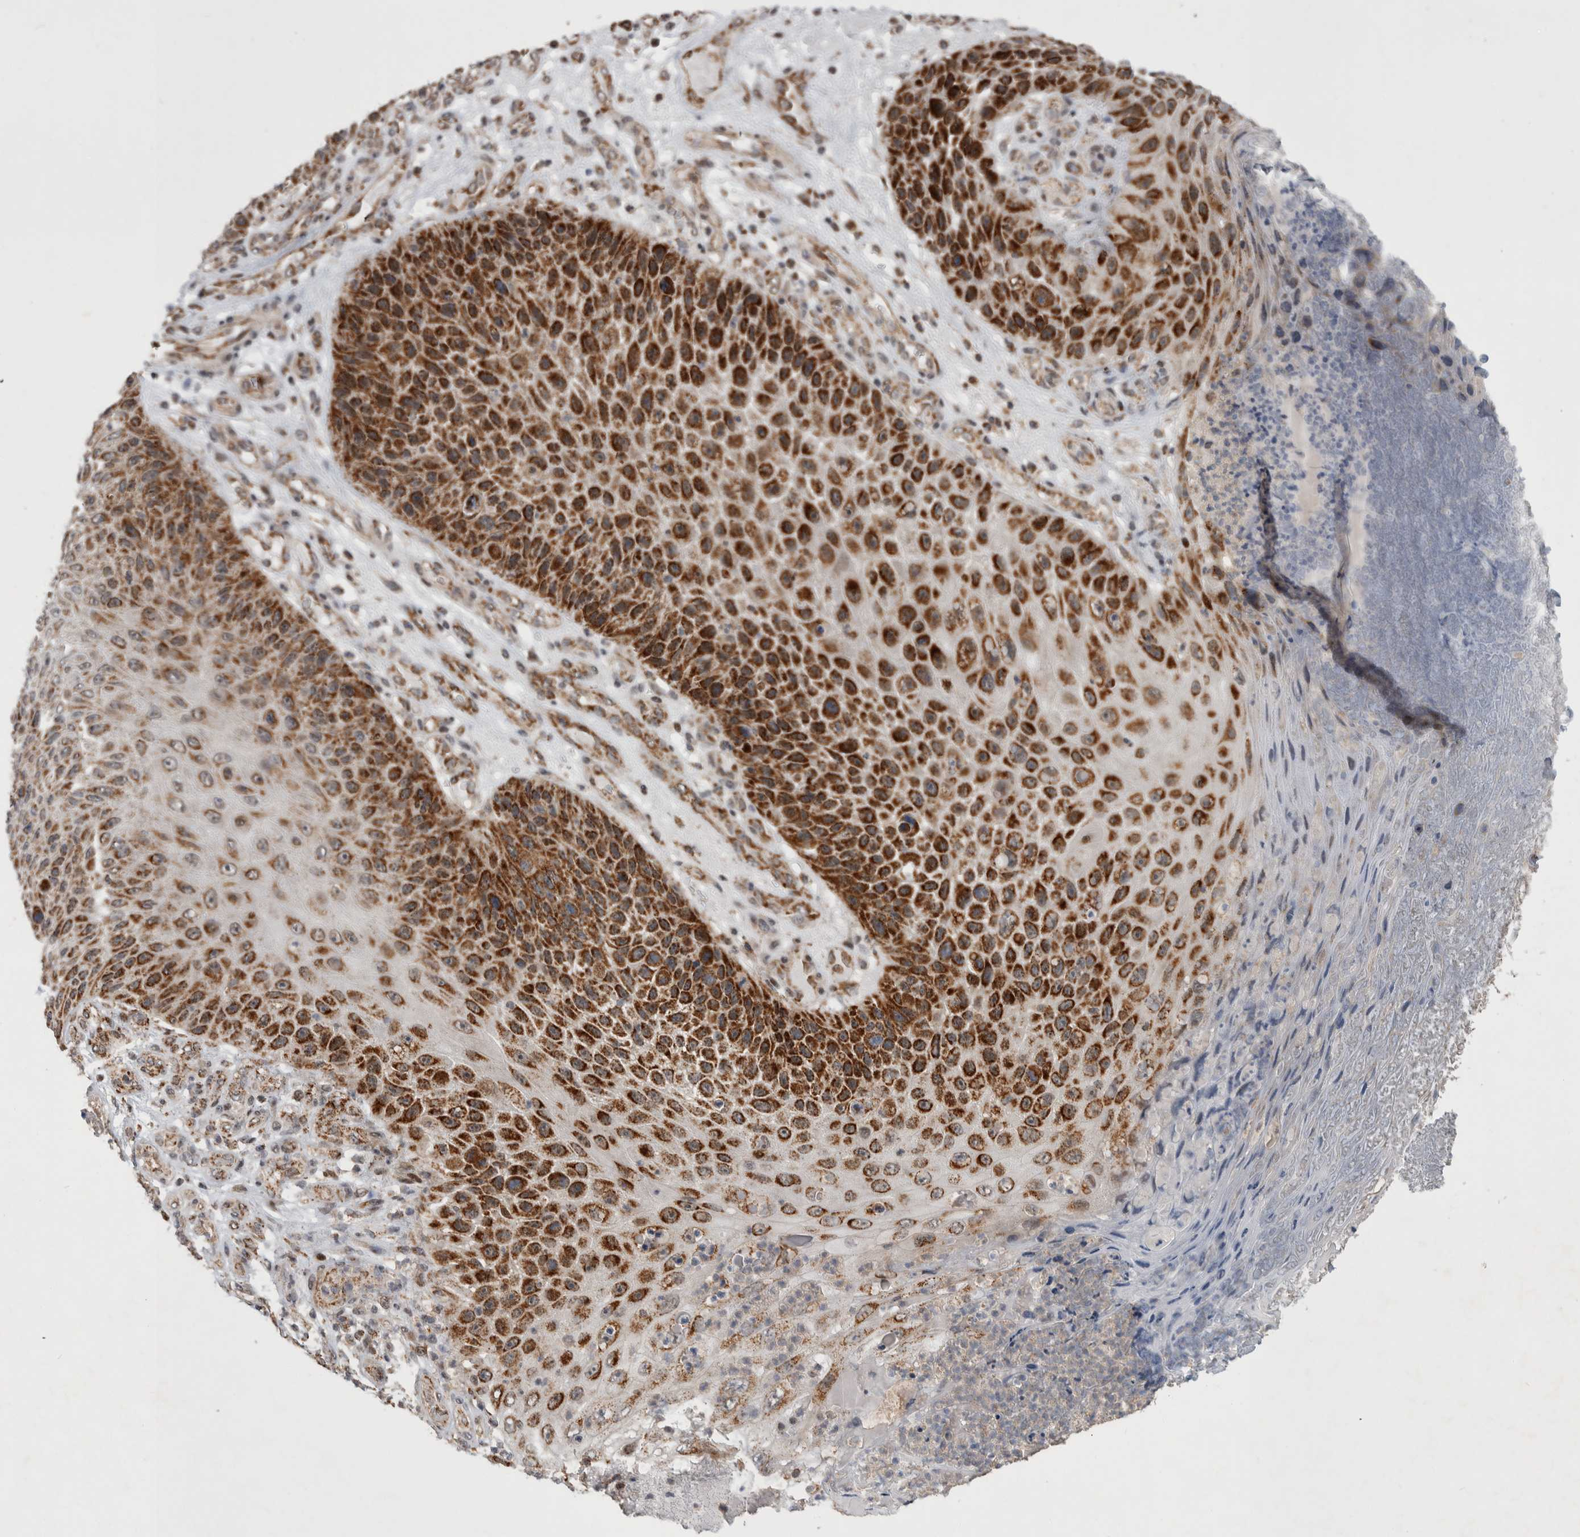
{"staining": {"intensity": "strong", "quantity": ">75%", "location": "cytoplasmic/membranous"}, "tissue": "skin cancer", "cell_type": "Tumor cells", "image_type": "cancer", "snomed": [{"axis": "morphology", "description": "Squamous cell carcinoma, NOS"}, {"axis": "topography", "description": "Skin"}], "caption": "Immunohistochemistry (IHC) micrograph of neoplastic tissue: skin cancer (squamous cell carcinoma) stained using immunohistochemistry (IHC) displays high levels of strong protein expression localized specifically in the cytoplasmic/membranous of tumor cells, appearing as a cytoplasmic/membranous brown color.", "gene": "MRPL37", "patient": {"sex": "female", "age": 88}}